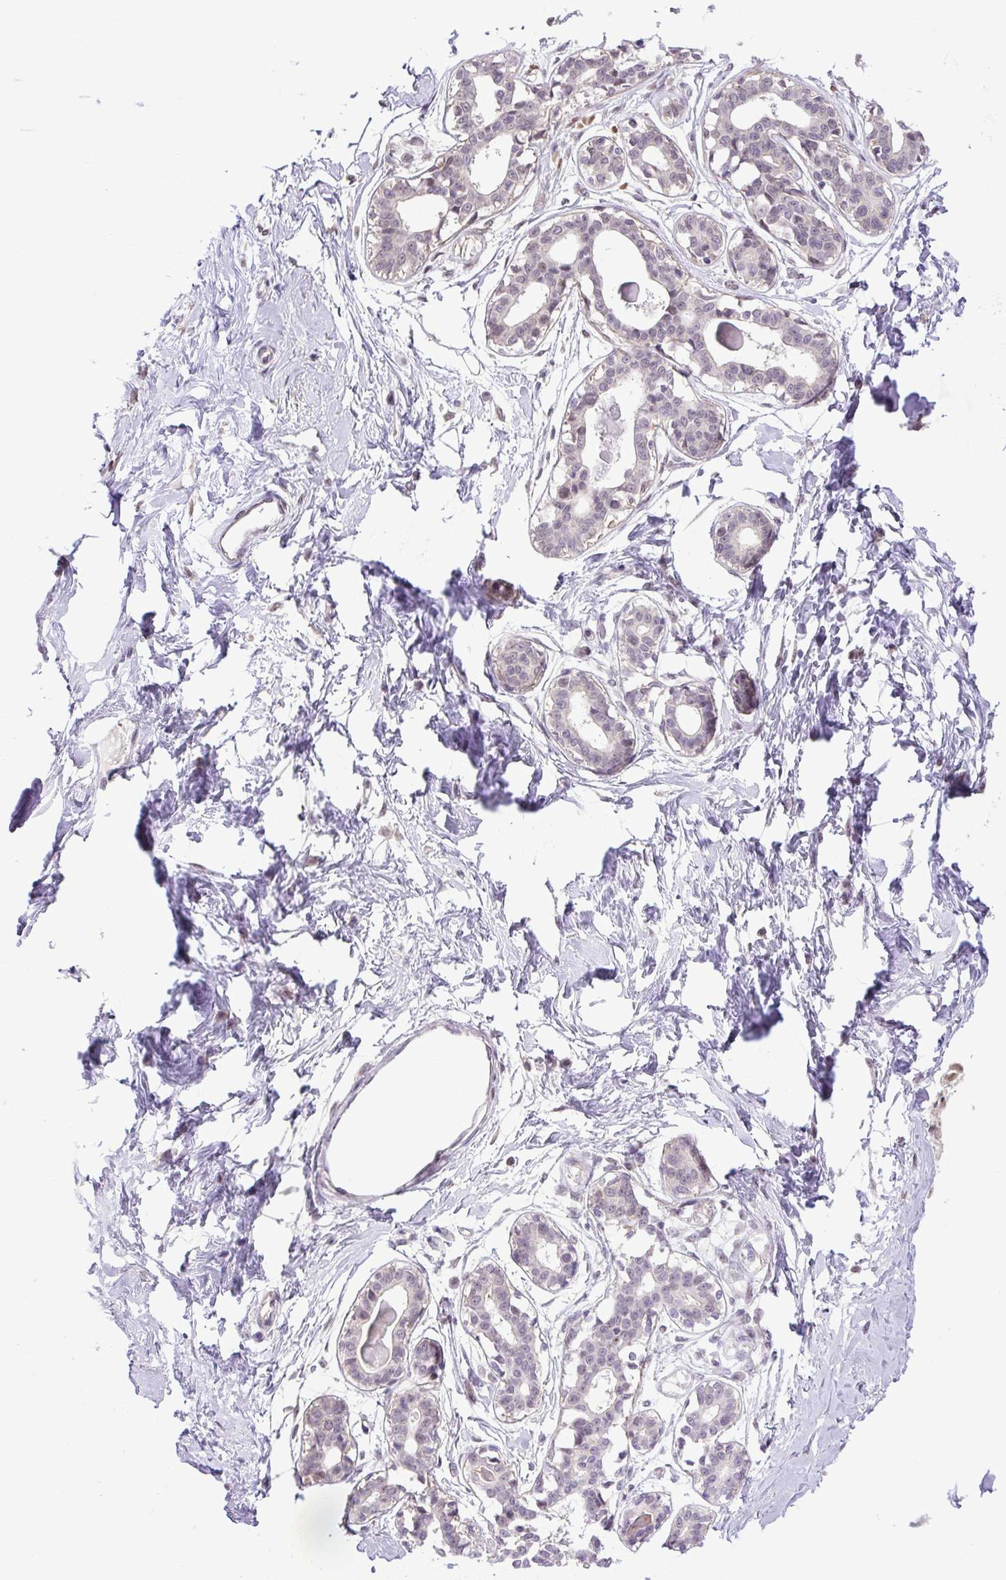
{"staining": {"intensity": "negative", "quantity": "none", "location": "none"}, "tissue": "breast", "cell_type": "Adipocytes", "image_type": "normal", "snomed": [{"axis": "morphology", "description": "Normal tissue, NOS"}, {"axis": "topography", "description": "Breast"}], "caption": "This is an IHC micrograph of normal breast. There is no staining in adipocytes.", "gene": "KPNA1", "patient": {"sex": "female", "age": 45}}